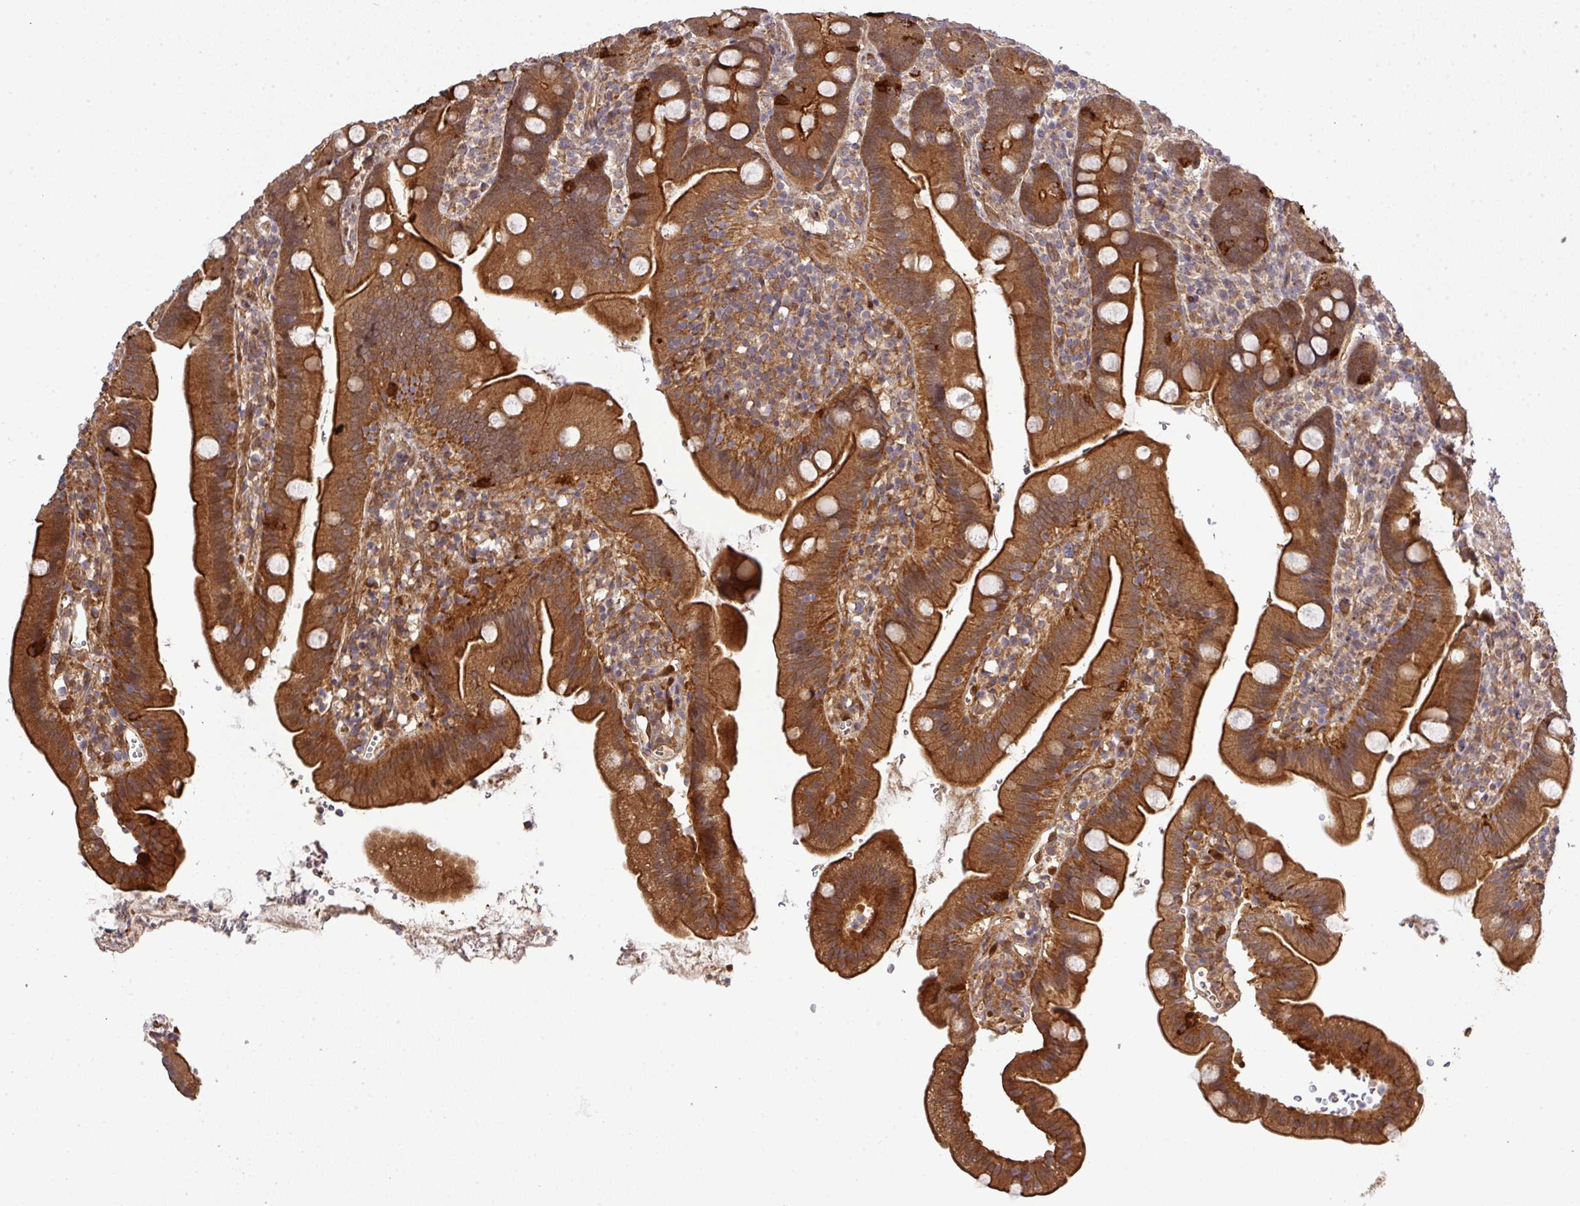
{"staining": {"intensity": "strong", "quantity": ">75%", "location": "cytoplasmic/membranous"}, "tissue": "duodenum", "cell_type": "Glandular cells", "image_type": "normal", "snomed": [{"axis": "morphology", "description": "Normal tissue, NOS"}, {"axis": "topography", "description": "Duodenum"}], "caption": "Protein expression analysis of normal human duodenum reveals strong cytoplasmic/membranous expression in approximately >75% of glandular cells.", "gene": "ARPIN", "patient": {"sex": "female", "age": 67}}